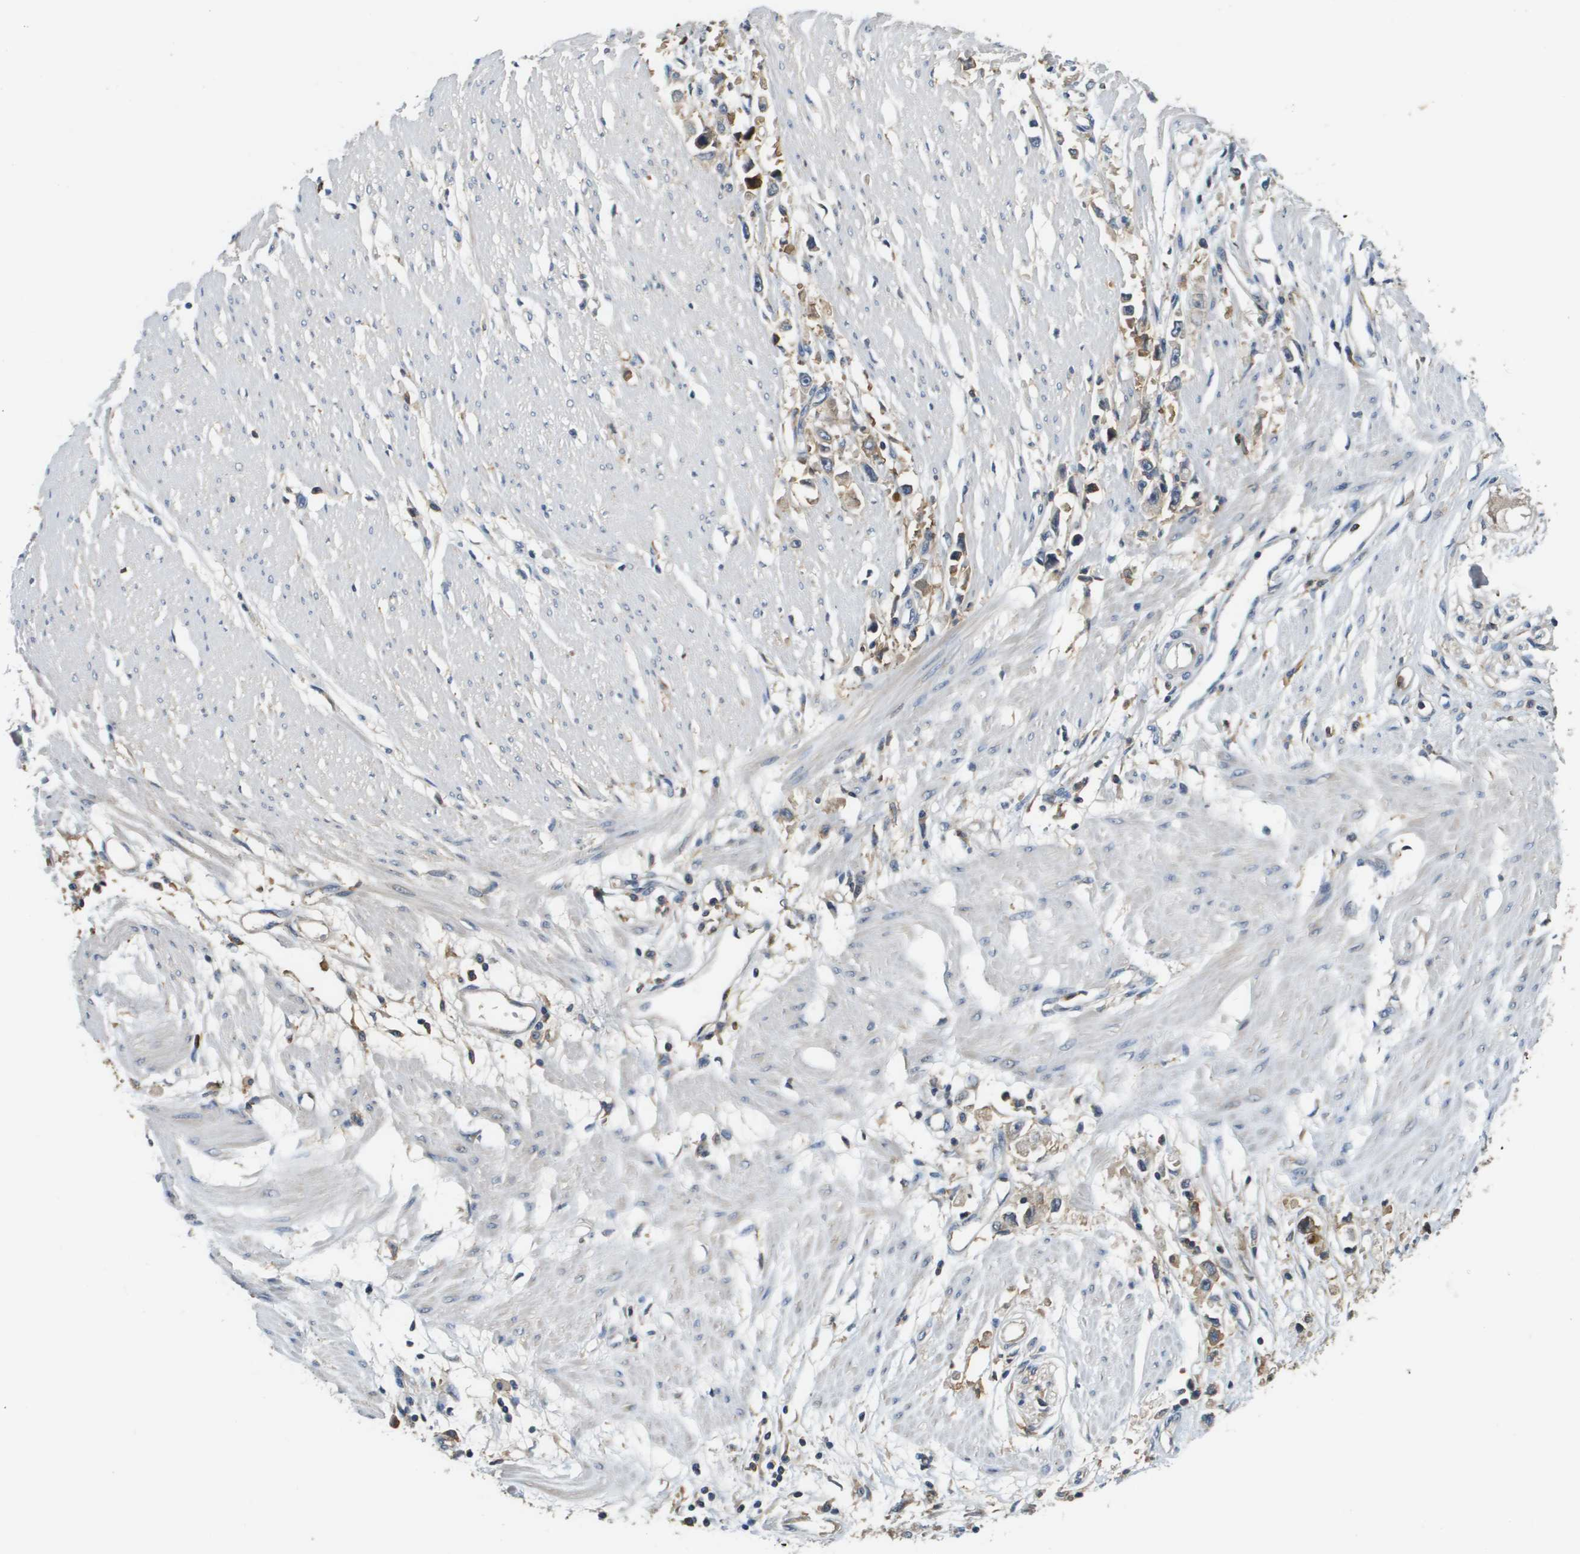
{"staining": {"intensity": "weak", "quantity": ">75%", "location": "cytoplasmic/membranous"}, "tissue": "stomach cancer", "cell_type": "Tumor cells", "image_type": "cancer", "snomed": [{"axis": "morphology", "description": "Adenocarcinoma, NOS"}, {"axis": "topography", "description": "Stomach"}], "caption": "Stomach cancer tissue demonstrates weak cytoplasmic/membranous positivity in about >75% of tumor cells", "gene": "SLC16A3", "patient": {"sex": "female", "age": 59}}